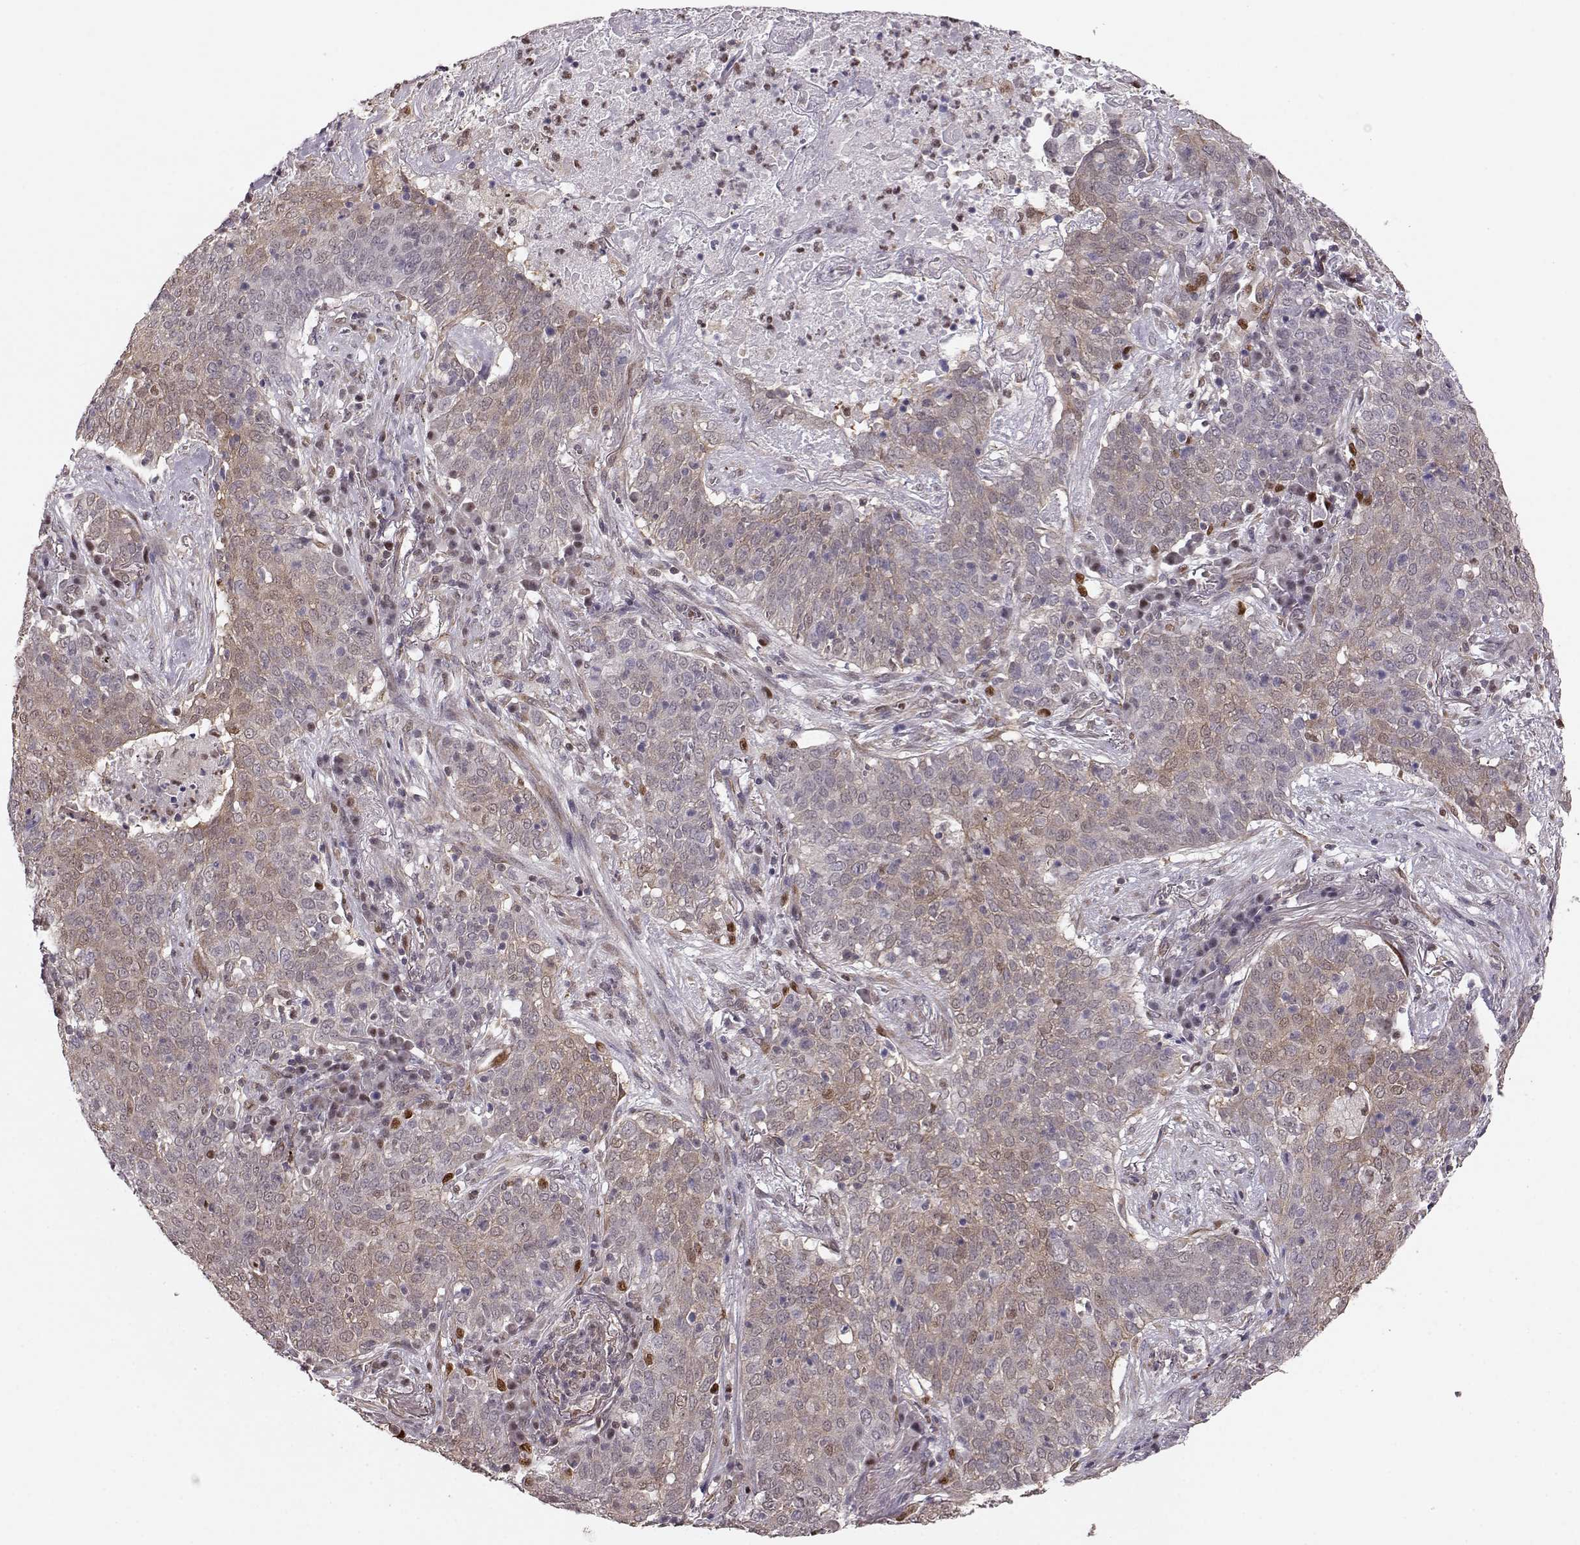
{"staining": {"intensity": "moderate", "quantity": "<25%", "location": "nuclear"}, "tissue": "lung cancer", "cell_type": "Tumor cells", "image_type": "cancer", "snomed": [{"axis": "morphology", "description": "Squamous cell carcinoma, NOS"}, {"axis": "topography", "description": "Lung"}], "caption": "Immunohistochemistry micrograph of lung cancer (squamous cell carcinoma) stained for a protein (brown), which exhibits low levels of moderate nuclear positivity in approximately <25% of tumor cells.", "gene": "KLF6", "patient": {"sex": "male", "age": 82}}